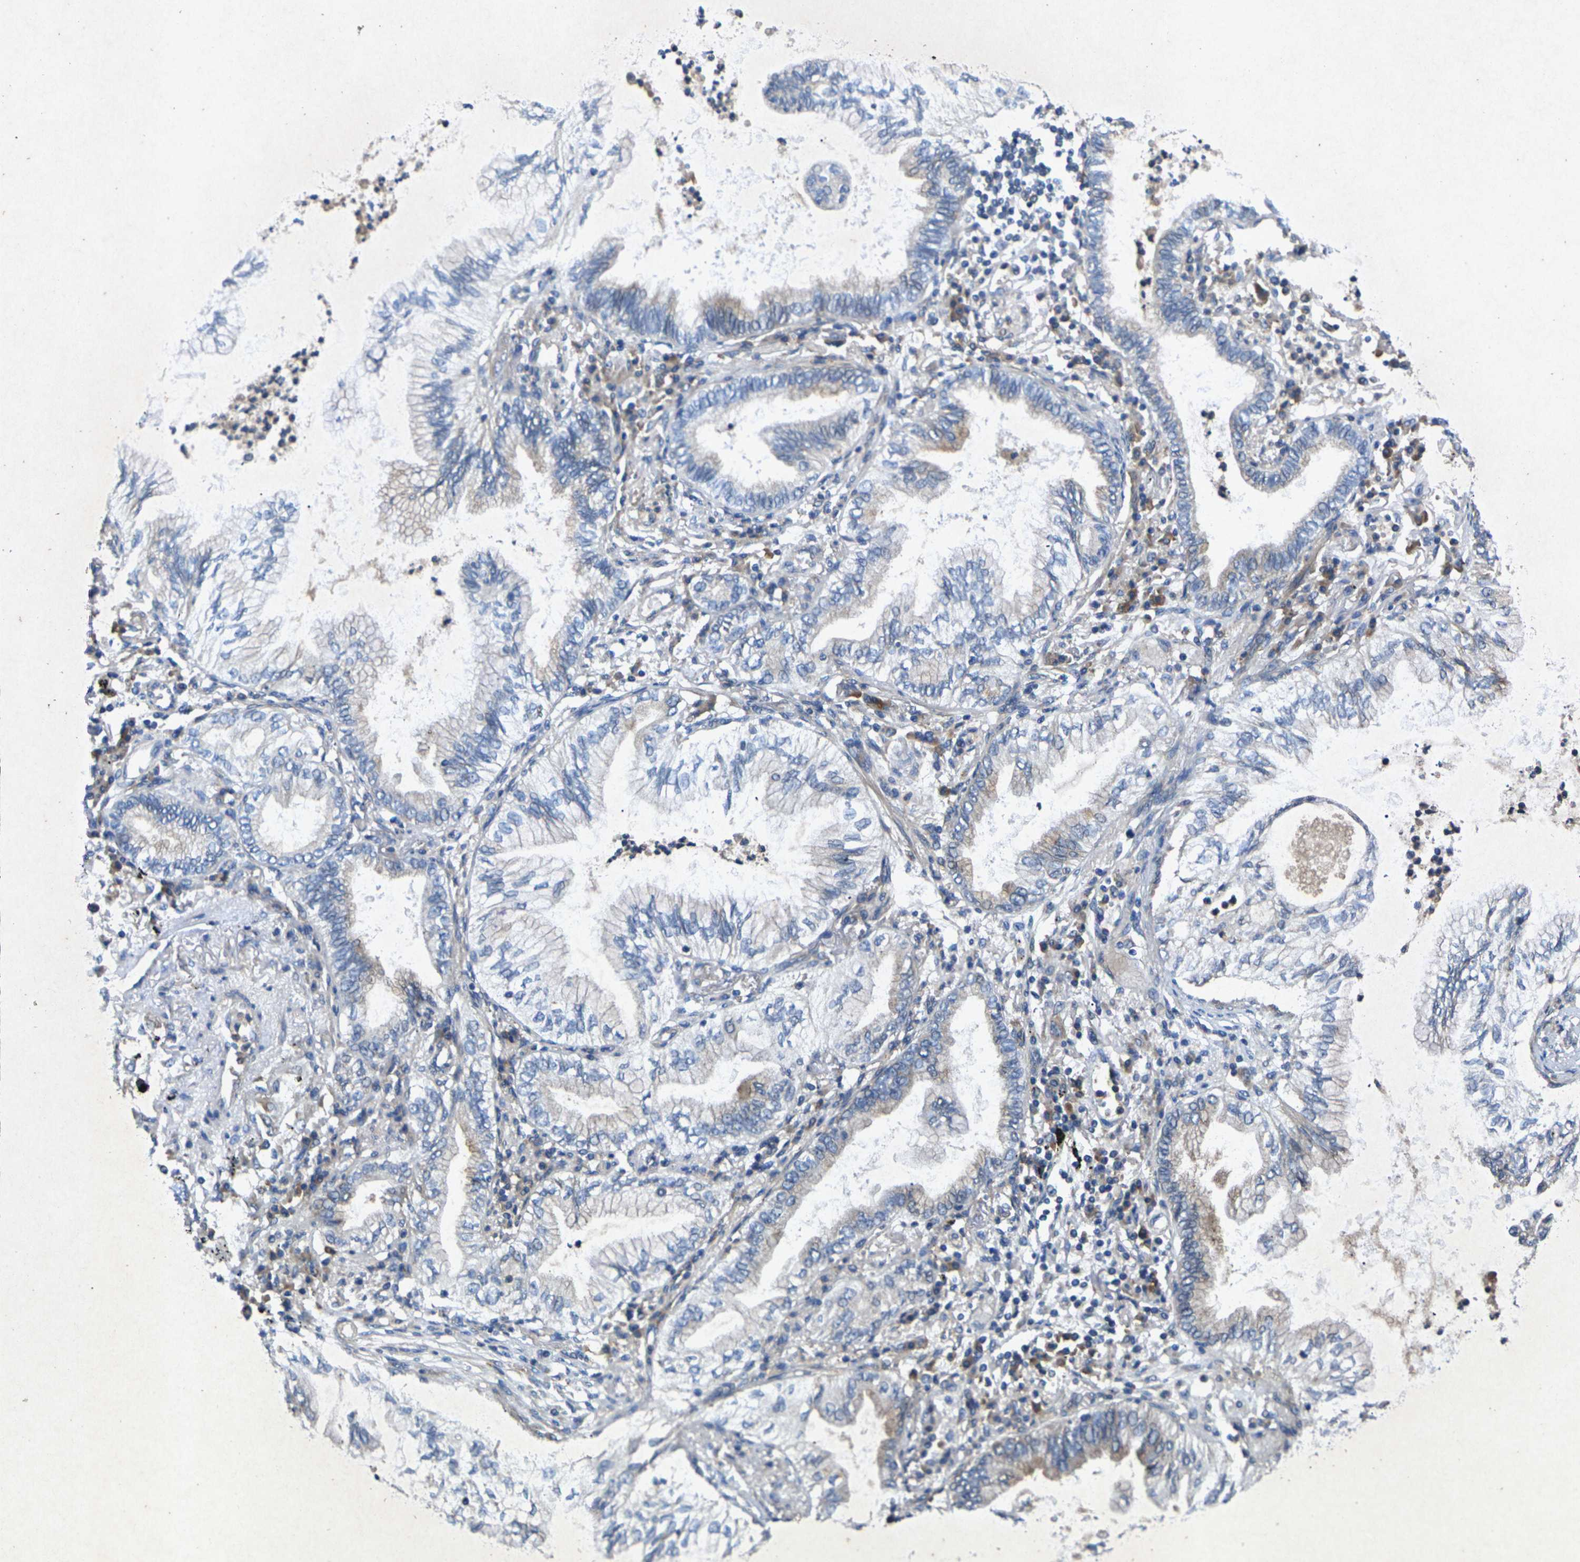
{"staining": {"intensity": "moderate", "quantity": "<25%", "location": "cytoplasmic/membranous"}, "tissue": "lung cancer", "cell_type": "Tumor cells", "image_type": "cancer", "snomed": [{"axis": "morphology", "description": "Normal tissue, NOS"}, {"axis": "morphology", "description": "Adenocarcinoma, NOS"}, {"axis": "topography", "description": "Bronchus"}, {"axis": "topography", "description": "Lung"}], "caption": "A histopathology image of lung cancer (adenocarcinoma) stained for a protein displays moderate cytoplasmic/membranous brown staining in tumor cells.", "gene": "KIF1B", "patient": {"sex": "female", "age": 70}}